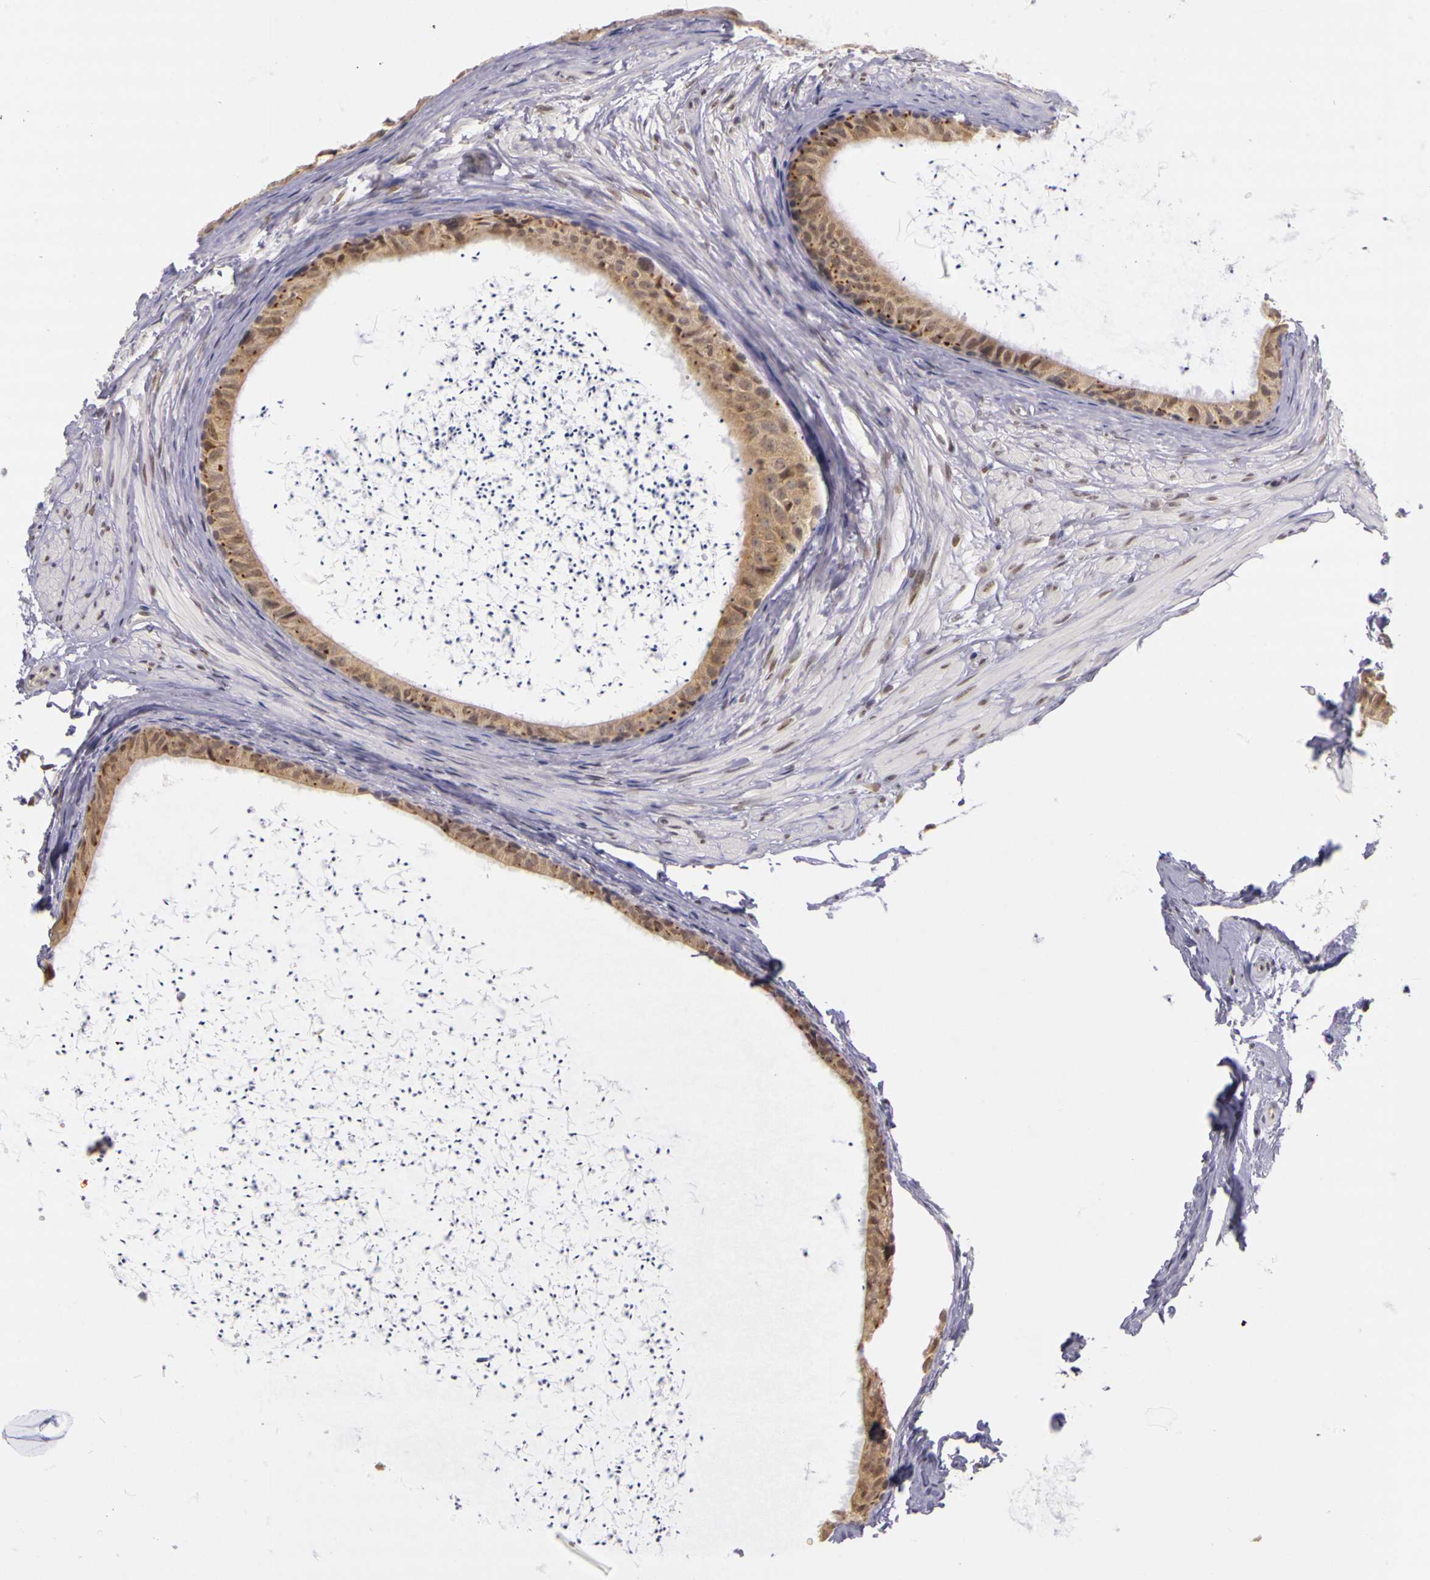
{"staining": {"intensity": "moderate", "quantity": ">75%", "location": "cytoplasmic/membranous,nuclear"}, "tissue": "epididymis", "cell_type": "Glandular cells", "image_type": "normal", "snomed": [{"axis": "morphology", "description": "Normal tissue, NOS"}, {"axis": "topography", "description": "Epididymis"}], "caption": "Protein expression analysis of normal human epididymis reveals moderate cytoplasmic/membranous,nuclear staining in approximately >75% of glandular cells.", "gene": "WDR13", "patient": {"sex": "male", "age": 77}}